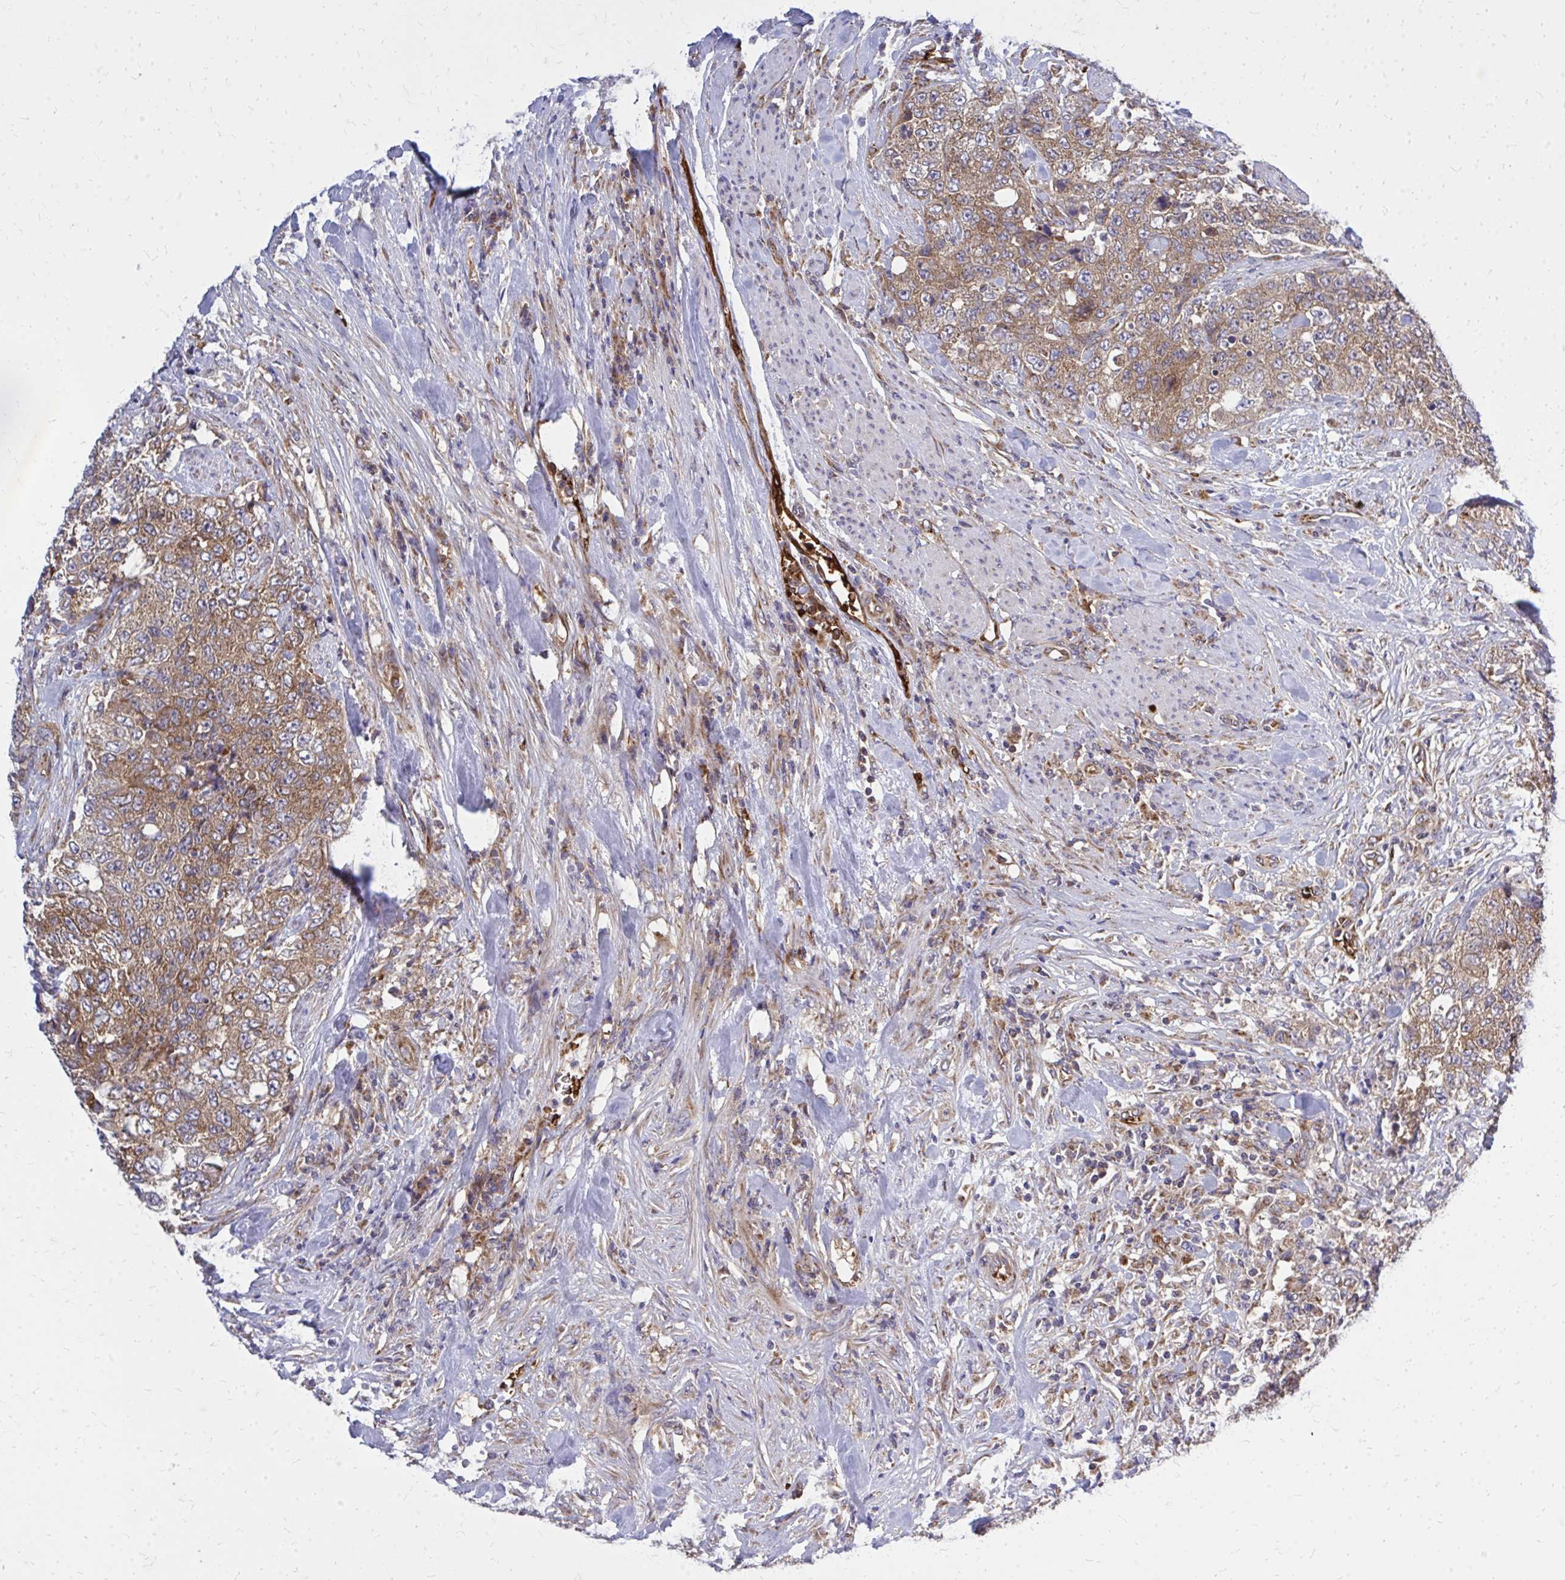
{"staining": {"intensity": "moderate", "quantity": ">75%", "location": "cytoplasmic/membranous"}, "tissue": "urothelial cancer", "cell_type": "Tumor cells", "image_type": "cancer", "snomed": [{"axis": "morphology", "description": "Urothelial carcinoma, High grade"}, {"axis": "topography", "description": "Urinary bladder"}], "caption": "Protein analysis of urothelial carcinoma (high-grade) tissue demonstrates moderate cytoplasmic/membranous expression in approximately >75% of tumor cells.", "gene": "PDK4", "patient": {"sex": "female", "age": 78}}